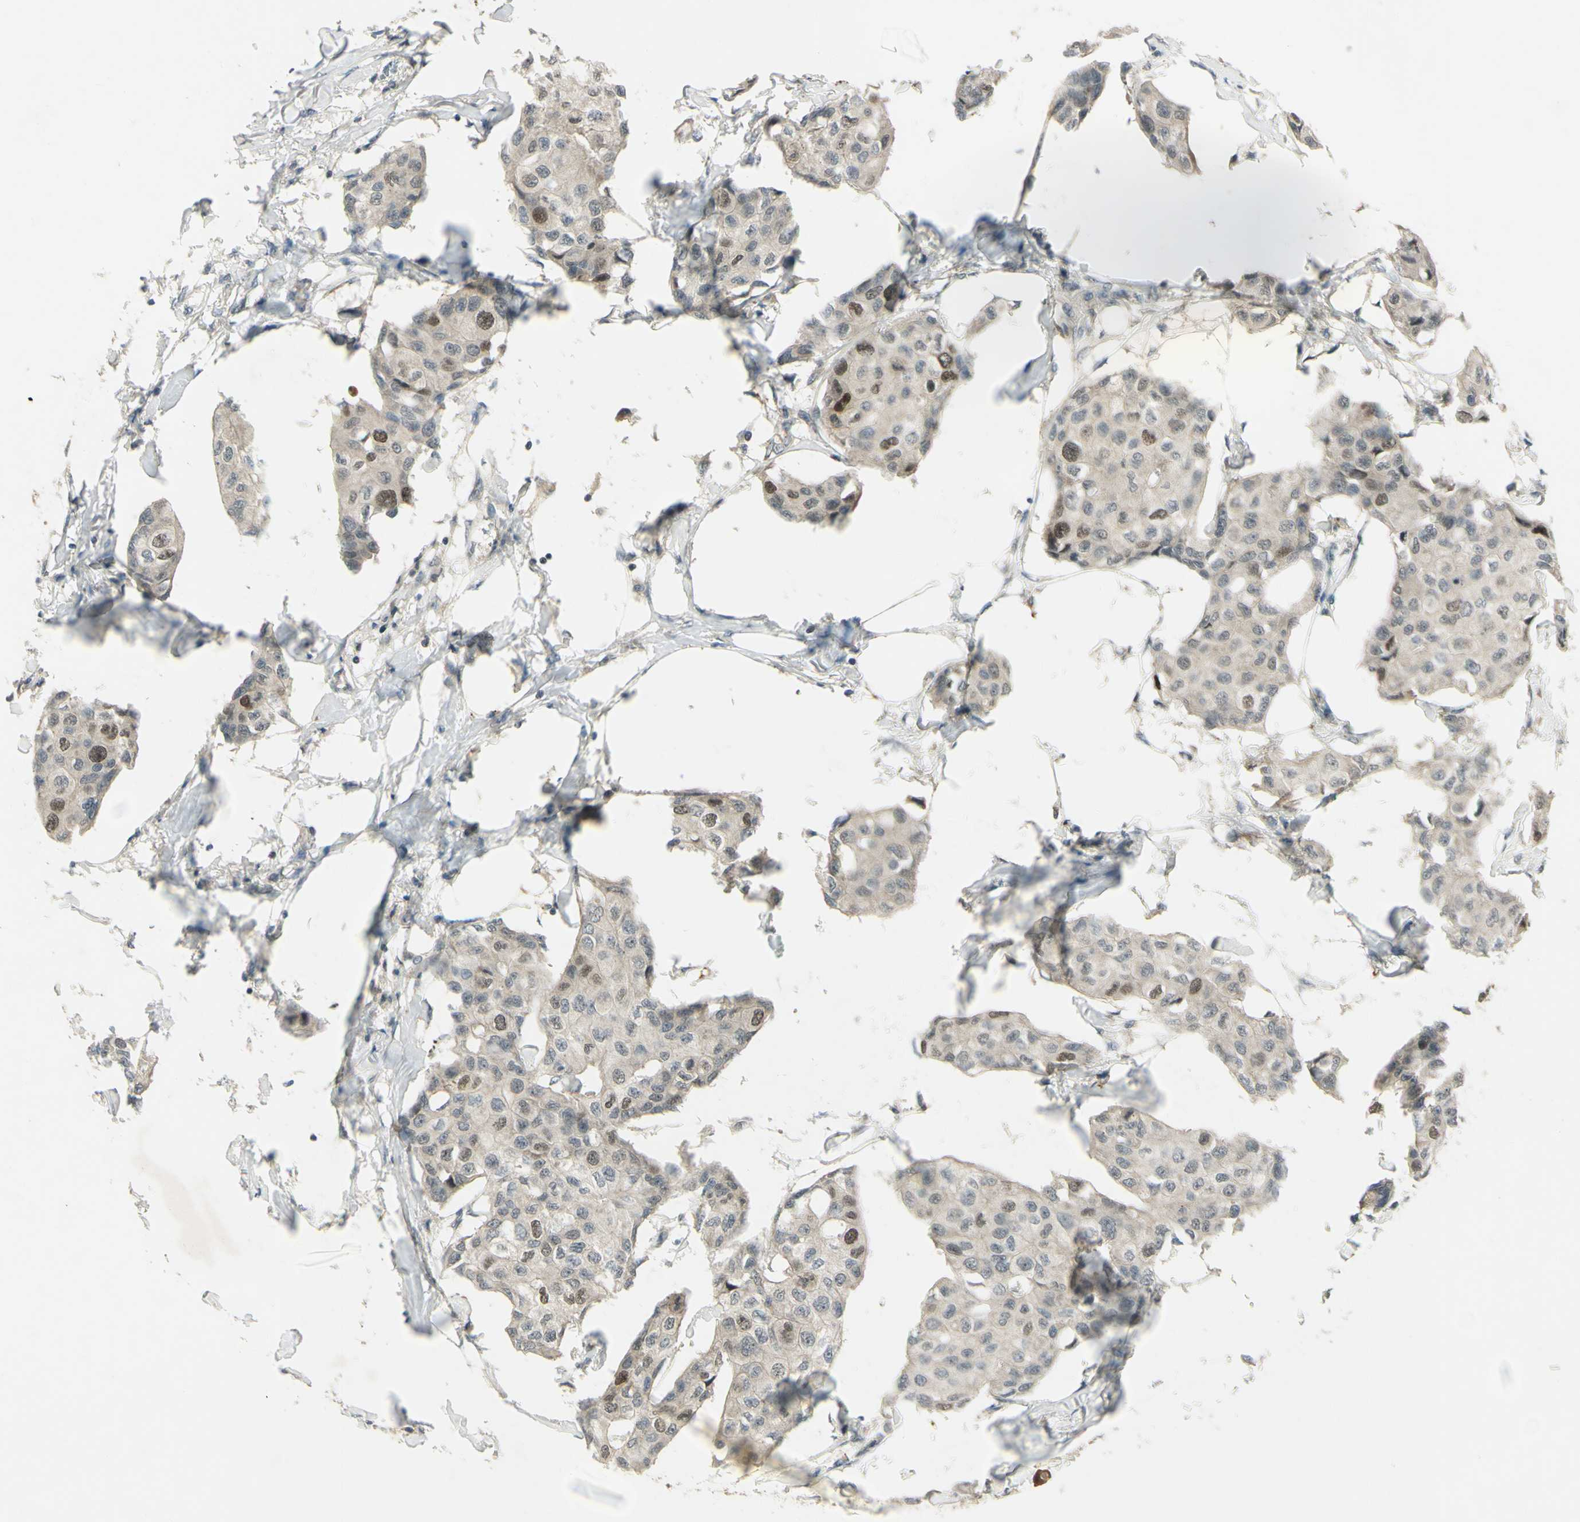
{"staining": {"intensity": "moderate", "quantity": "<25%", "location": "nuclear"}, "tissue": "breast cancer", "cell_type": "Tumor cells", "image_type": "cancer", "snomed": [{"axis": "morphology", "description": "Duct carcinoma"}, {"axis": "topography", "description": "Breast"}], "caption": "Moderate nuclear staining is present in about <25% of tumor cells in breast cancer (intraductal carcinoma). (DAB (3,3'-diaminobenzidine) IHC, brown staining for protein, blue staining for nuclei).", "gene": "RAD18", "patient": {"sex": "female", "age": 80}}